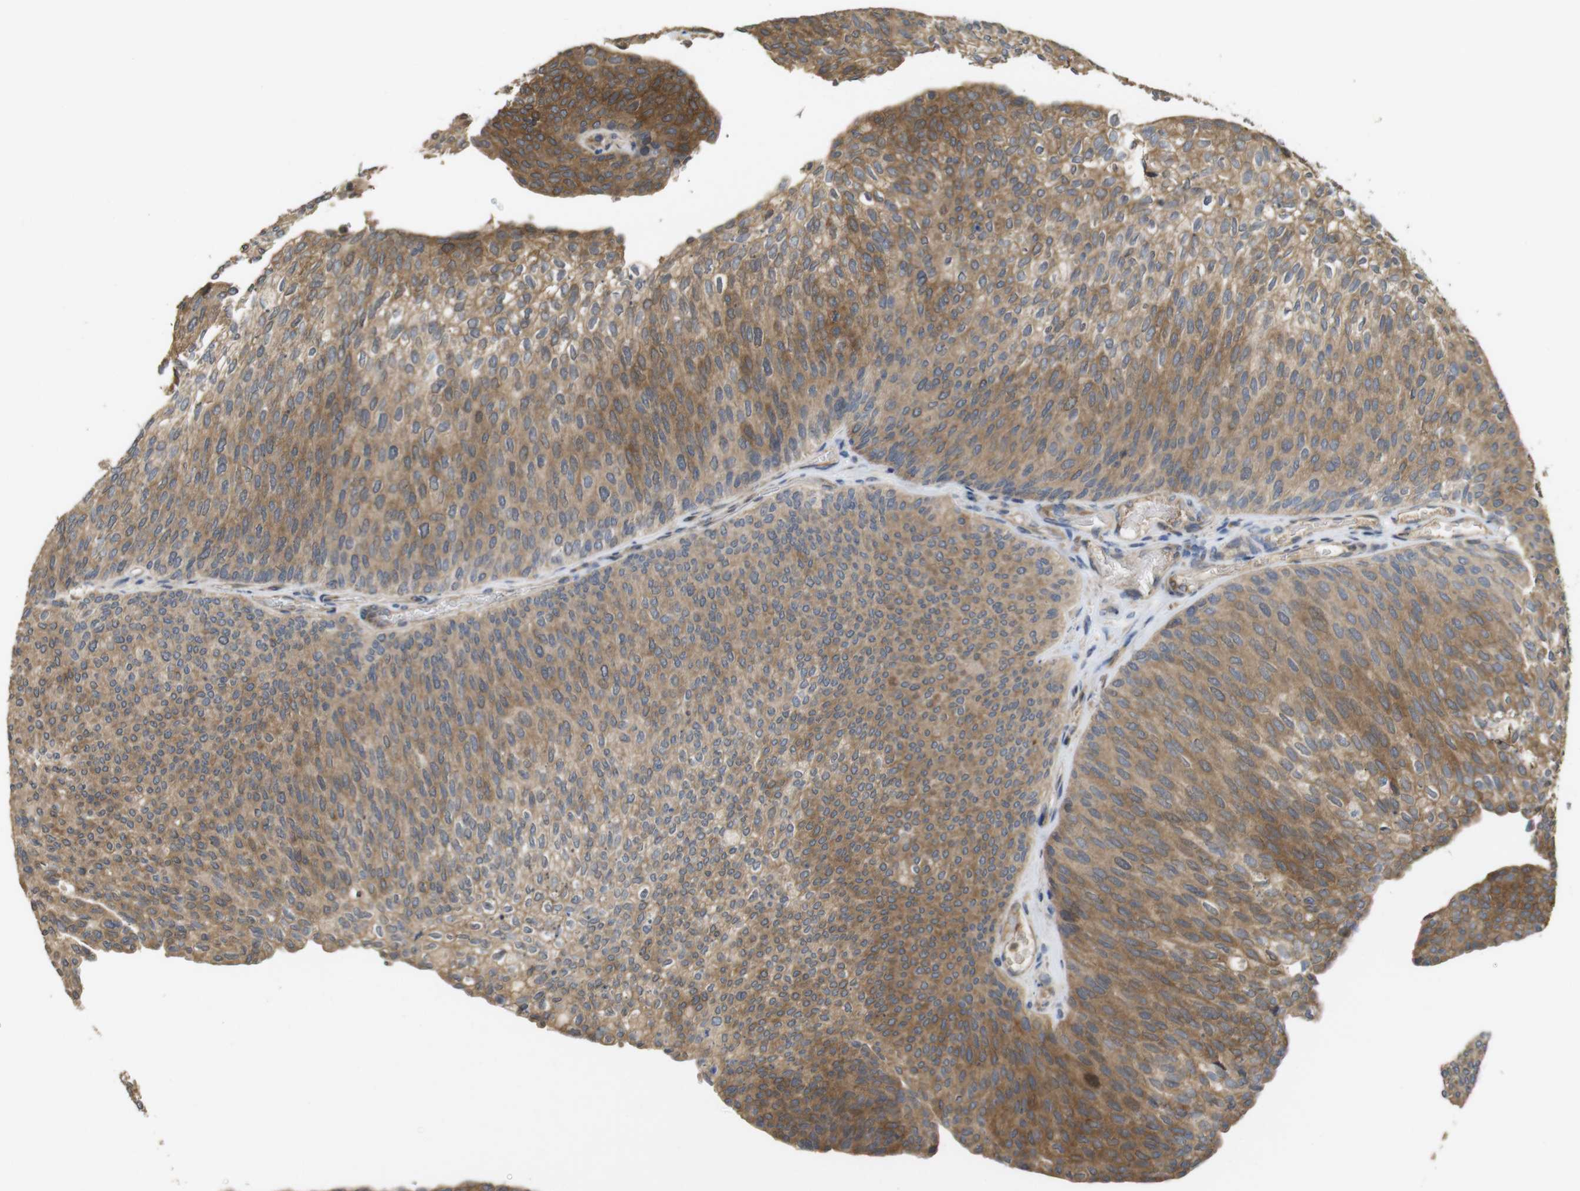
{"staining": {"intensity": "moderate", "quantity": ">75%", "location": "cytoplasmic/membranous"}, "tissue": "urothelial cancer", "cell_type": "Tumor cells", "image_type": "cancer", "snomed": [{"axis": "morphology", "description": "Urothelial carcinoma, Low grade"}, {"axis": "topography", "description": "Urinary bladder"}], "caption": "Tumor cells demonstrate medium levels of moderate cytoplasmic/membranous positivity in about >75% of cells in human urothelial cancer.", "gene": "PCDHB10", "patient": {"sex": "female", "age": 79}}